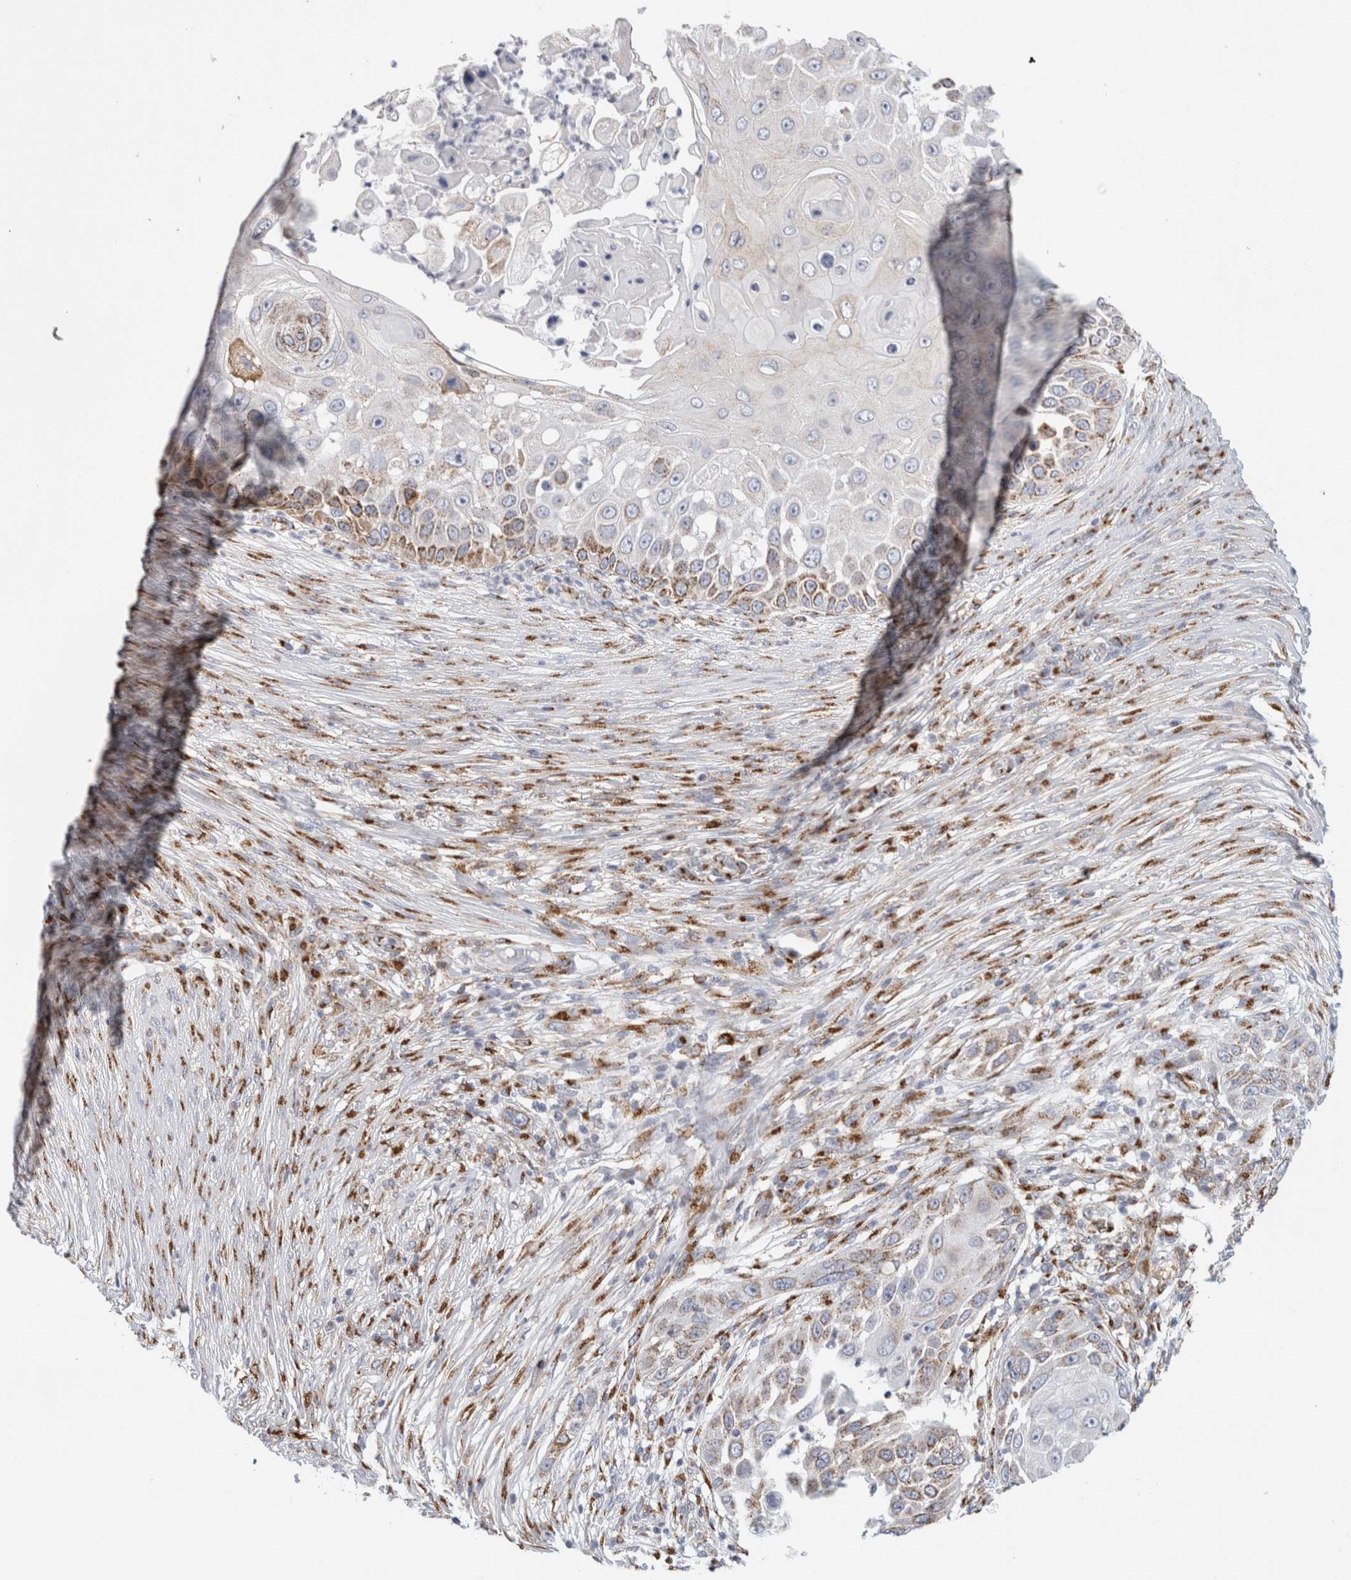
{"staining": {"intensity": "moderate", "quantity": "<25%", "location": "cytoplasmic/membranous"}, "tissue": "skin cancer", "cell_type": "Tumor cells", "image_type": "cancer", "snomed": [{"axis": "morphology", "description": "Squamous cell carcinoma, NOS"}, {"axis": "topography", "description": "Skin"}], "caption": "Immunohistochemistry (IHC) of skin cancer (squamous cell carcinoma) displays low levels of moderate cytoplasmic/membranous staining in approximately <25% of tumor cells. (DAB (3,3'-diaminobenzidine) = brown stain, brightfield microscopy at high magnification).", "gene": "MCFD2", "patient": {"sex": "female", "age": 44}}